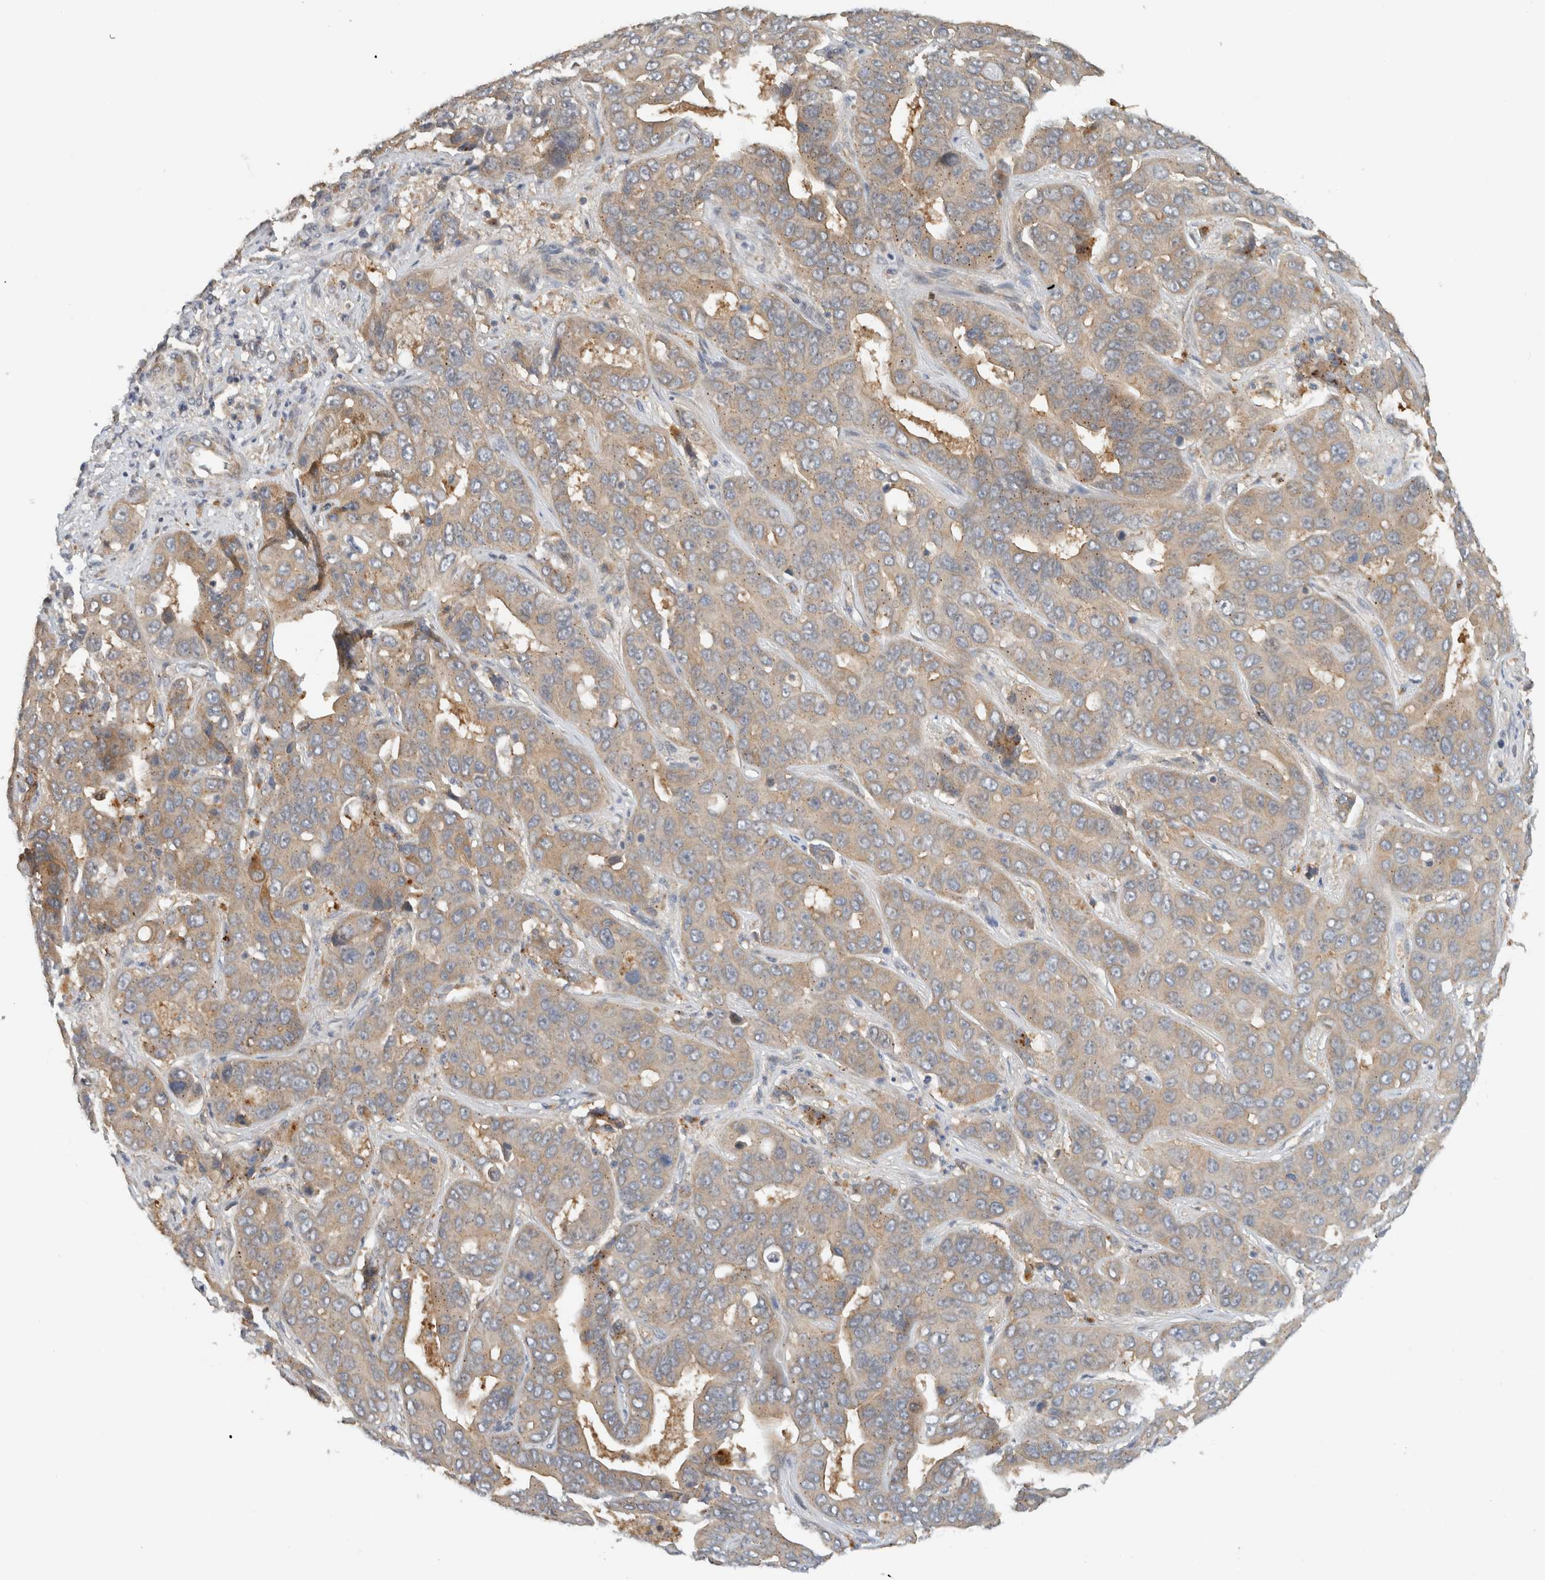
{"staining": {"intensity": "weak", "quantity": ">75%", "location": "cytoplasmic/membranous"}, "tissue": "liver cancer", "cell_type": "Tumor cells", "image_type": "cancer", "snomed": [{"axis": "morphology", "description": "Cholangiocarcinoma"}, {"axis": "topography", "description": "Liver"}], "caption": "Weak cytoplasmic/membranous positivity for a protein is present in approximately >75% of tumor cells of liver cancer using immunohistochemistry (IHC).", "gene": "ERCC6L2", "patient": {"sex": "female", "age": 52}}